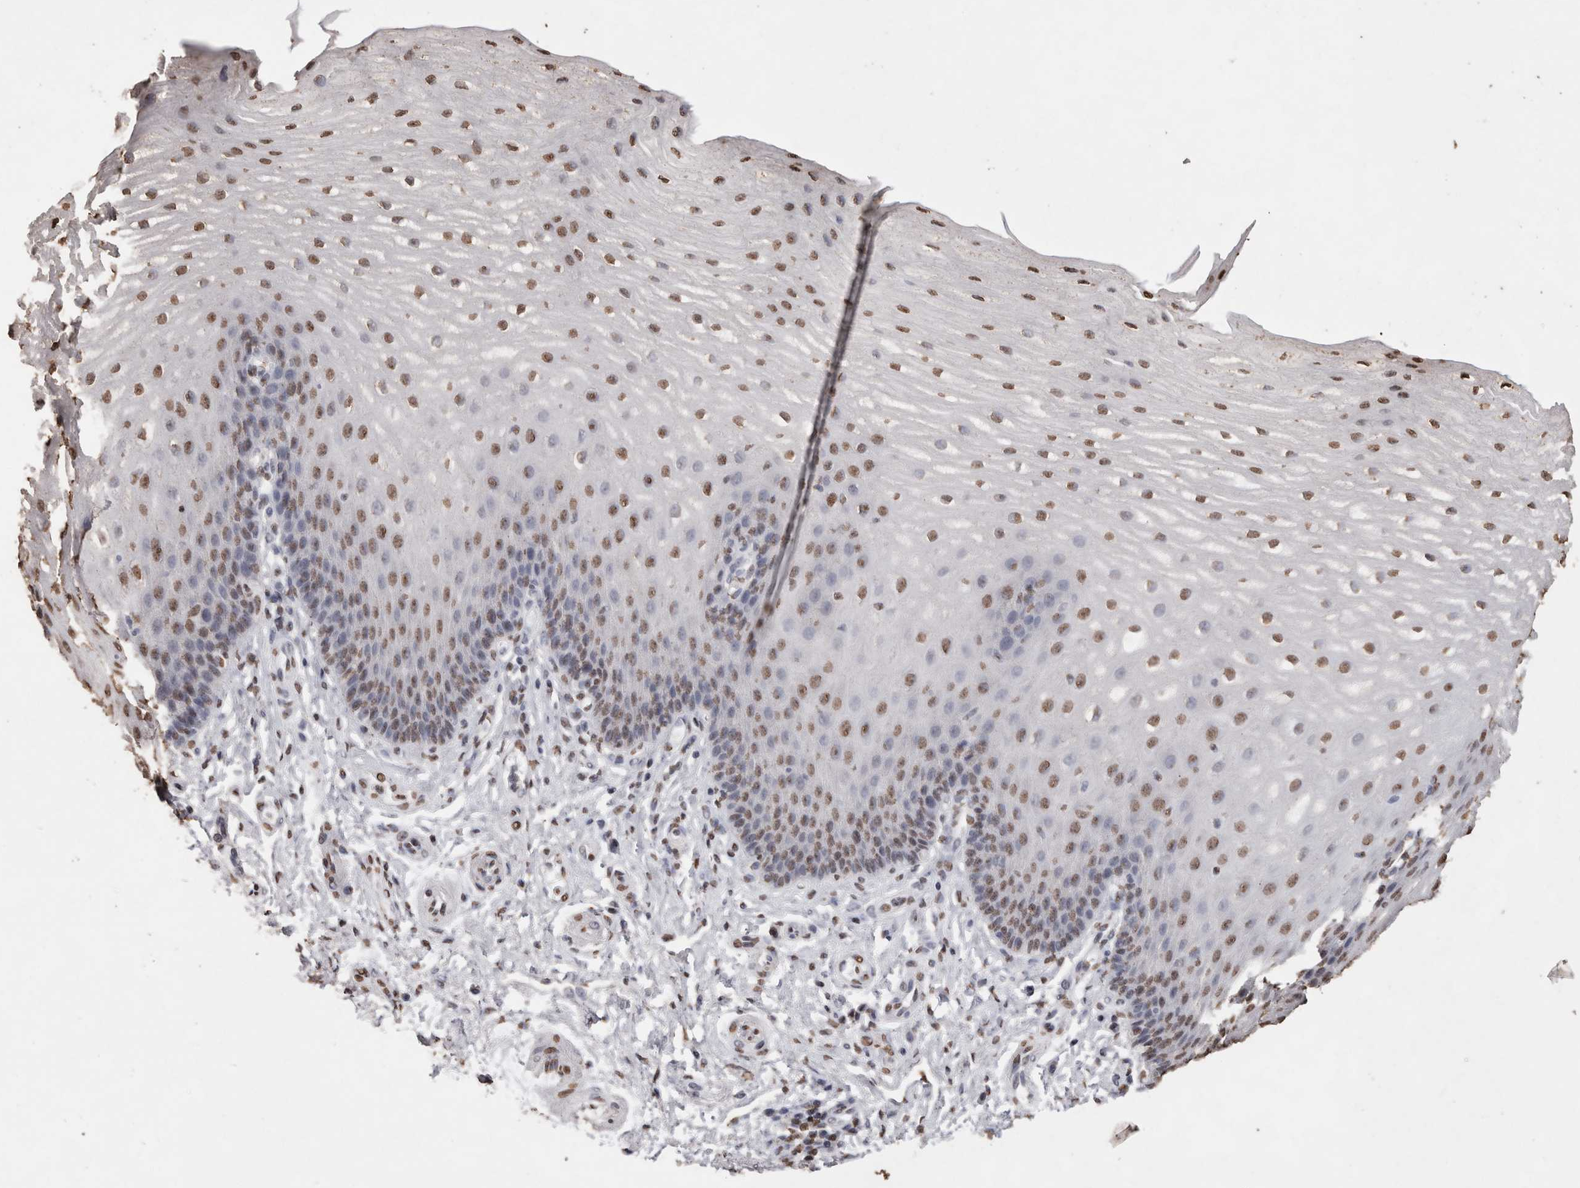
{"staining": {"intensity": "moderate", "quantity": "25%-75%", "location": "nuclear"}, "tissue": "esophagus", "cell_type": "Squamous epithelial cells", "image_type": "normal", "snomed": [{"axis": "morphology", "description": "Normal tissue, NOS"}, {"axis": "topography", "description": "Esophagus"}], "caption": "Immunohistochemical staining of unremarkable human esophagus demonstrates medium levels of moderate nuclear expression in about 25%-75% of squamous epithelial cells.", "gene": "NTHL1", "patient": {"sex": "male", "age": 54}}